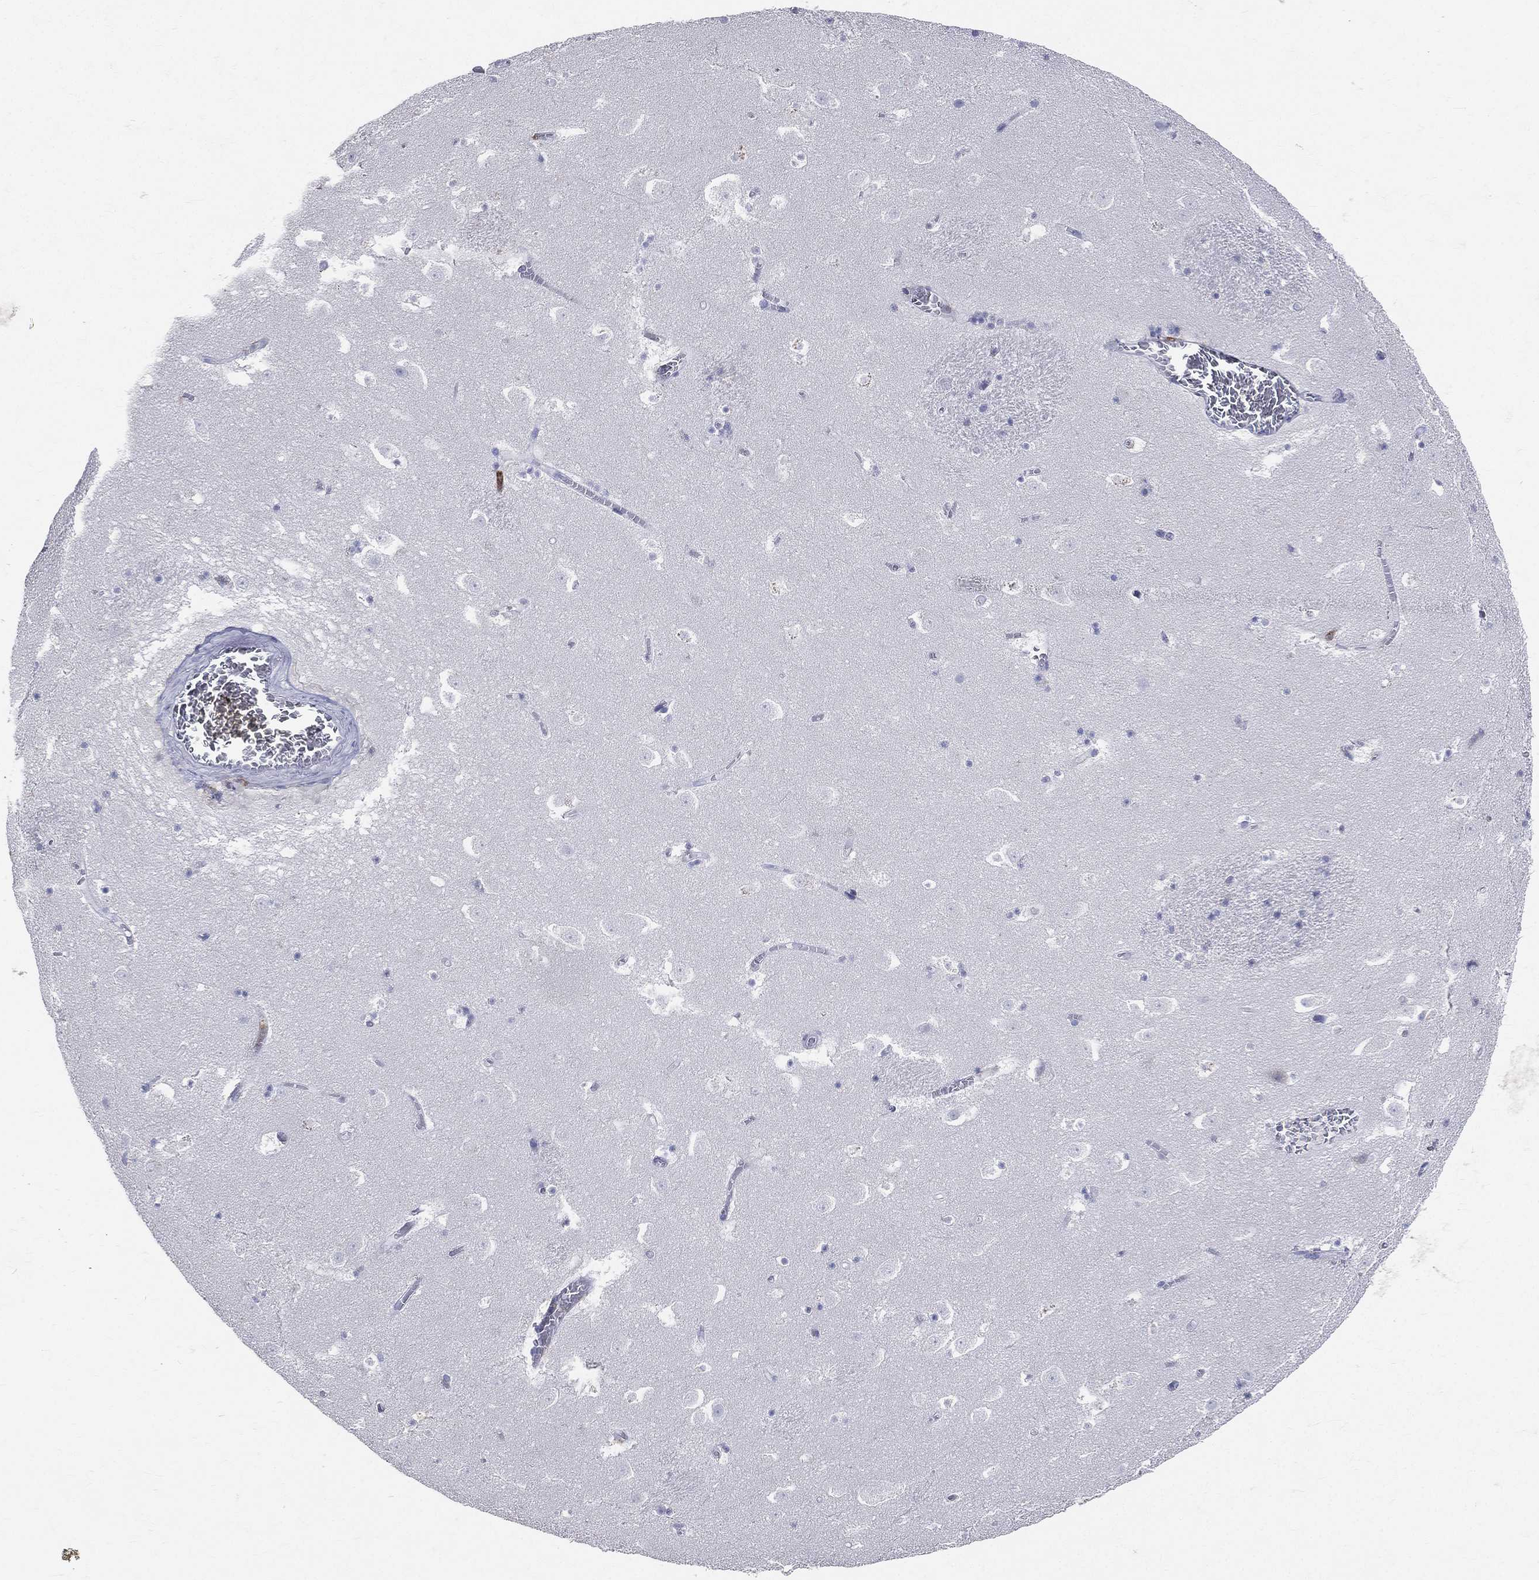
{"staining": {"intensity": "negative", "quantity": "none", "location": "none"}, "tissue": "caudate", "cell_type": "Glial cells", "image_type": "normal", "snomed": [{"axis": "morphology", "description": "Normal tissue, NOS"}, {"axis": "topography", "description": "Lateral ventricle wall"}], "caption": "Immunohistochemistry histopathology image of unremarkable human caudate stained for a protein (brown), which exhibits no positivity in glial cells. (DAB (3,3'-diaminobenzidine) IHC, high magnification).", "gene": "CD33", "patient": {"sex": "female", "age": 42}}